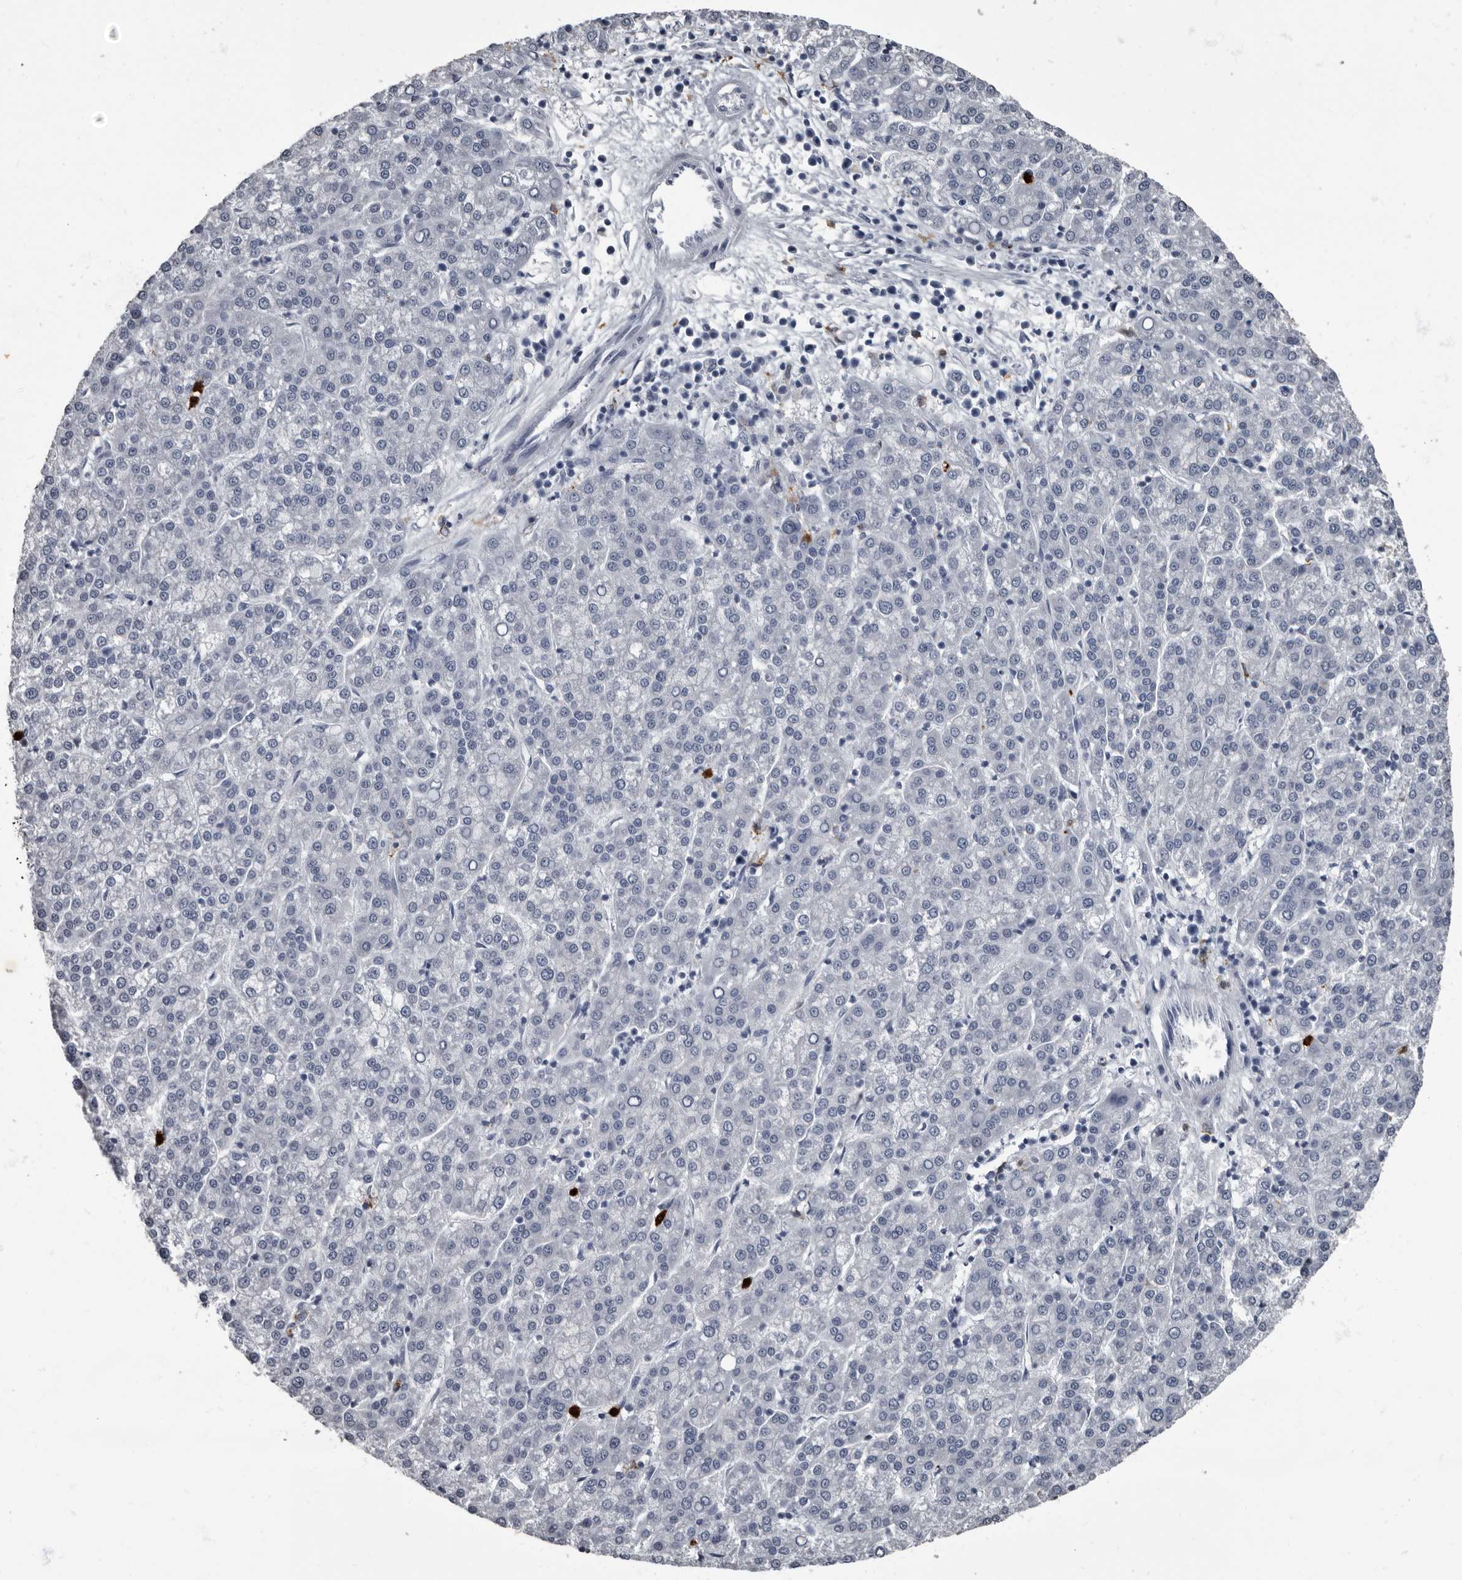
{"staining": {"intensity": "negative", "quantity": "none", "location": "none"}, "tissue": "liver cancer", "cell_type": "Tumor cells", "image_type": "cancer", "snomed": [{"axis": "morphology", "description": "Carcinoma, Hepatocellular, NOS"}, {"axis": "topography", "description": "Liver"}], "caption": "Tumor cells show no significant protein expression in liver cancer.", "gene": "TPD52L1", "patient": {"sex": "female", "age": 58}}